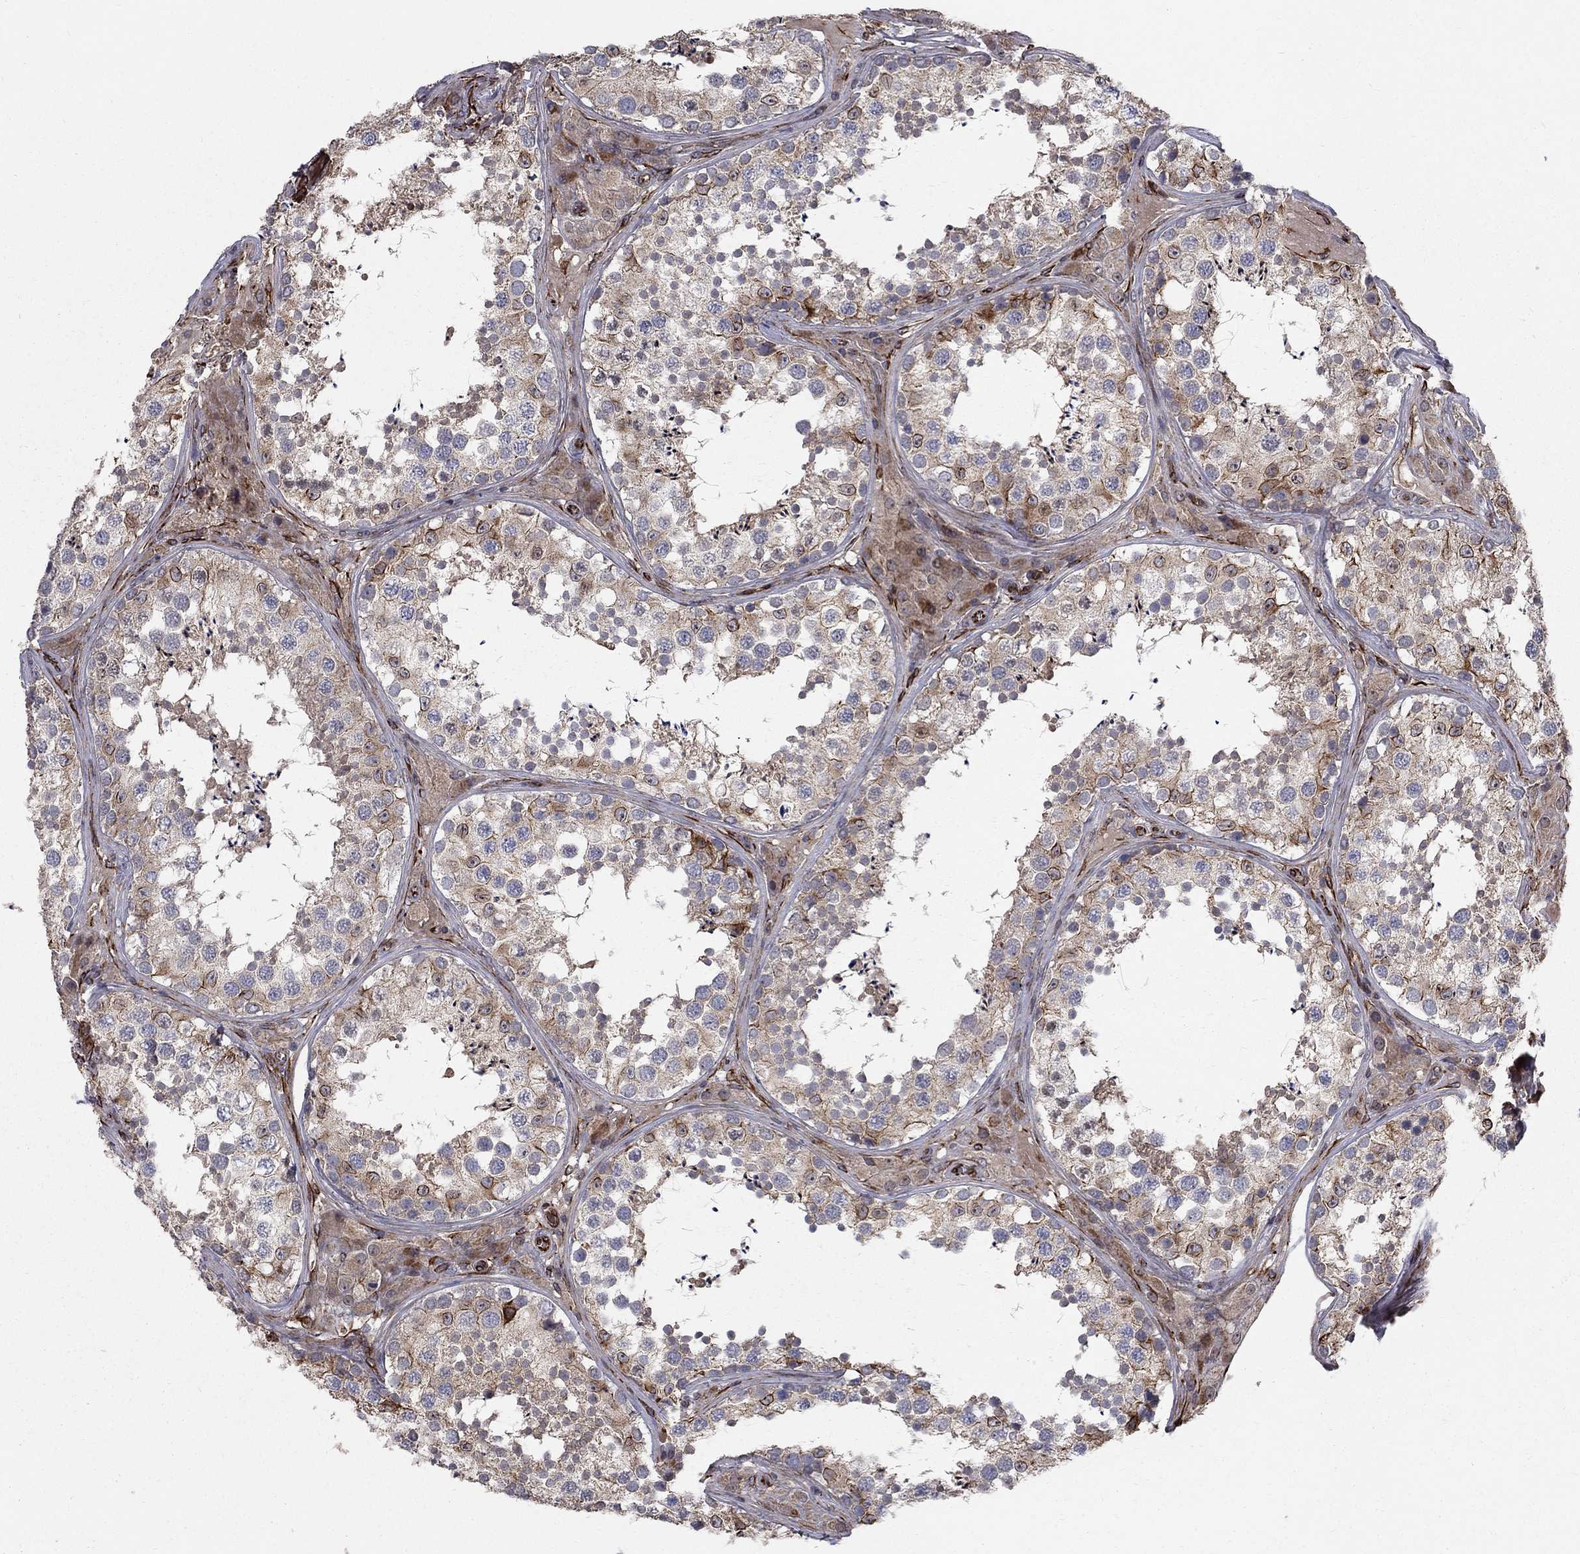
{"staining": {"intensity": "moderate", "quantity": "25%-75%", "location": "cytoplasmic/membranous"}, "tissue": "testis", "cell_type": "Cells in seminiferous ducts", "image_type": "normal", "snomed": [{"axis": "morphology", "description": "Normal tissue, NOS"}, {"axis": "topography", "description": "Testis"}], "caption": "This micrograph displays unremarkable testis stained with immunohistochemistry to label a protein in brown. The cytoplasmic/membranous of cells in seminiferous ducts show moderate positivity for the protein. Nuclei are counter-stained blue.", "gene": "MSRA", "patient": {"sex": "male", "age": 34}}